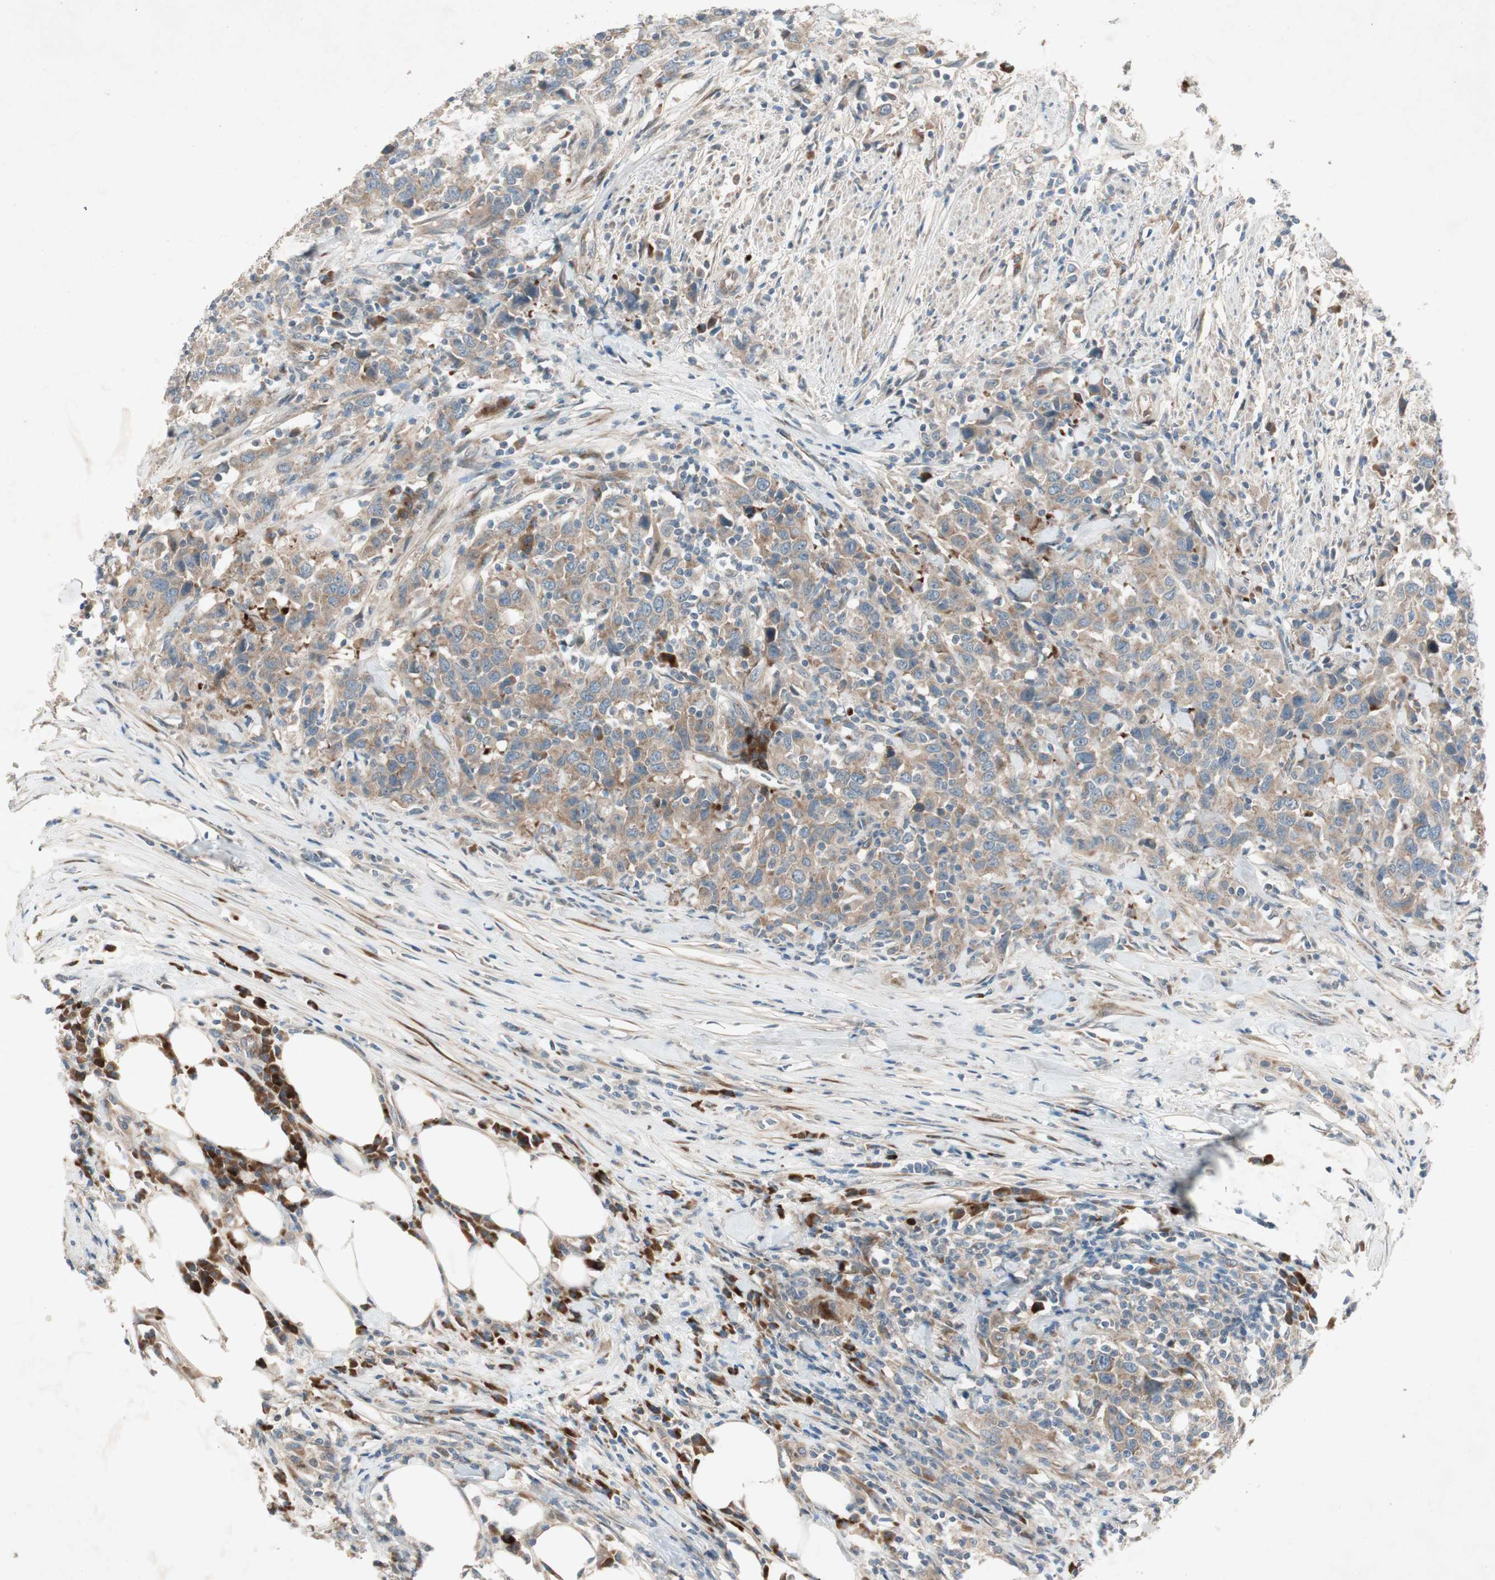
{"staining": {"intensity": "weak", "quantity": ">75%", "location": "cytoplasmic/membranous"}, "tissue": "urothelial cancer", "cell_type": "Tumor cells", "image_type": "cancer", "snomed": [{"axis": "morphology", "description": "Urothelial carcinoma, High grade"}, {"axis": "topography", "description": "Urinary bladder"}], "caption": "Protein expression analysis of high-grade urothelial carcinoma displays weak cytoplasmic/membranous expression in about >75% of tumor cells.", "gene": "APOO", "patient": {"sex": "male", "age": 61}}